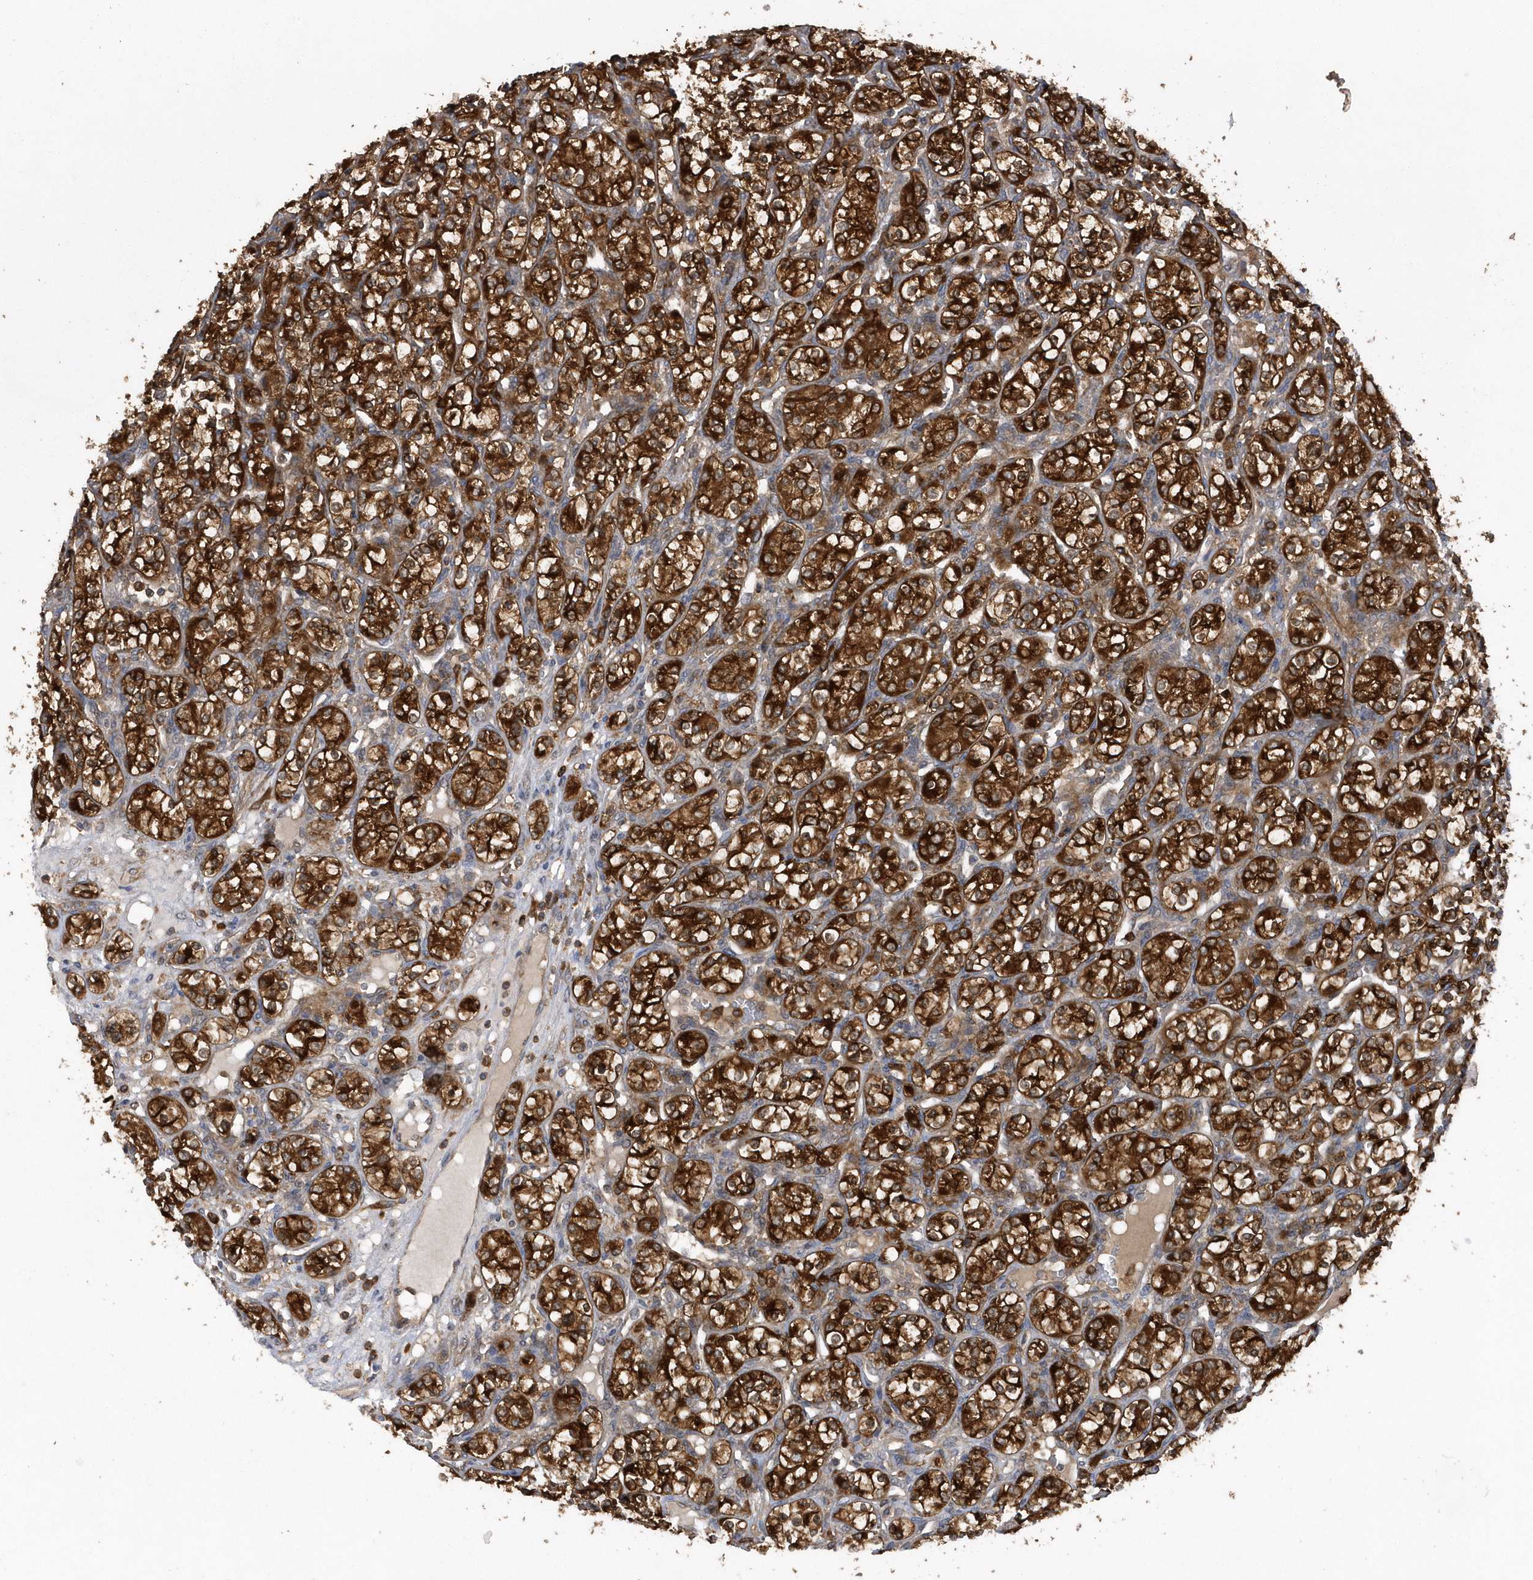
{"staining": {"intensity": "strong", "quantity": ">75%", "location": "cytoplasmic/membranous"}, "tissue": "renal cancer", "cell_type": "Tumor cells", "image_type": "cancer", "snomed": [{"axis": "morphology", "description": "Adenocarcinoma, NOS"}, {"axis": "topography", "description": "Kidney"}], "caption": "Renal adenocarcinoma was stained to show a protein in brown. There is high levels of strong cytoplasmic/membranous positivity in approximately >75% of tumor cells.", "gene": "PAICS", "patient": {"sex": "male", "age": 77}}